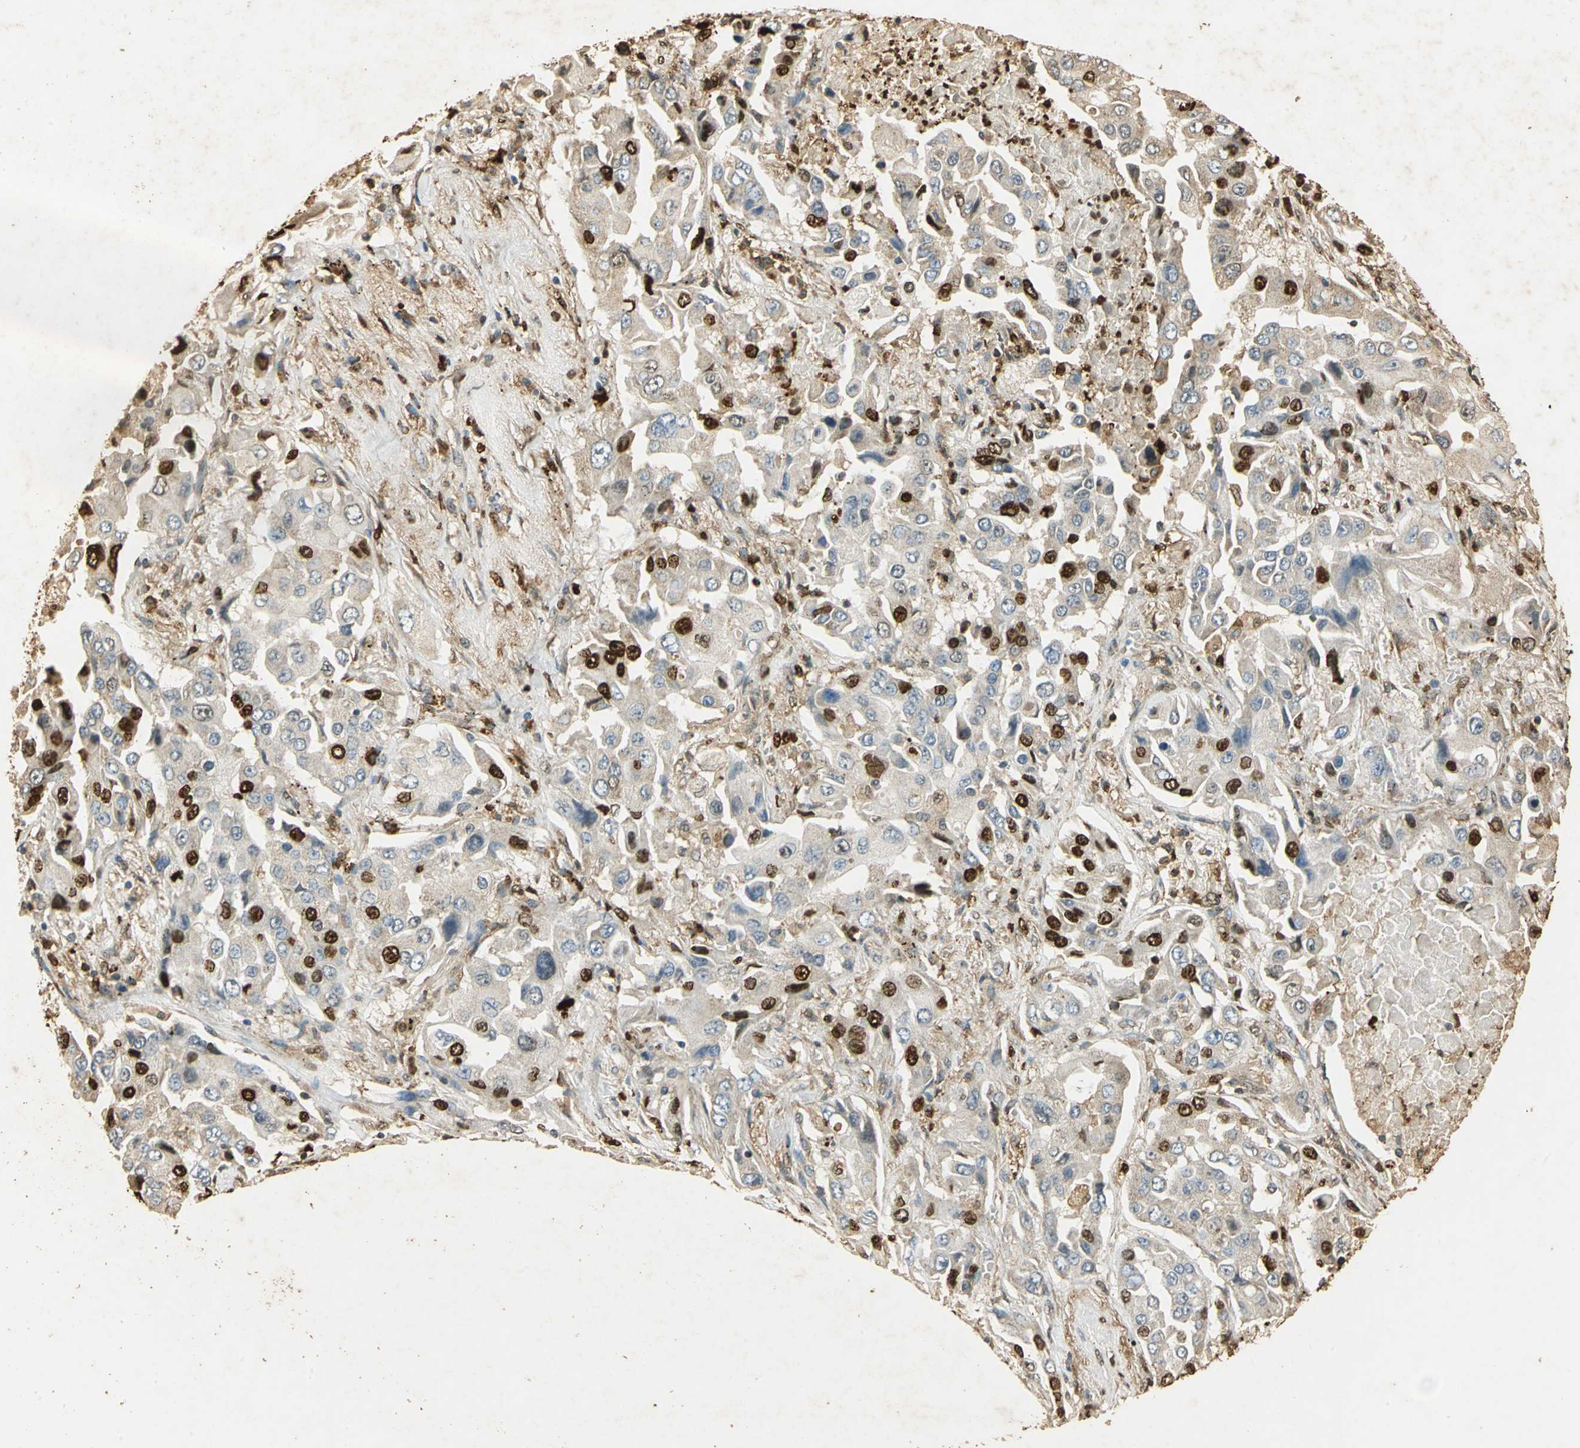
{"staining": {"intensity": "moderate", "quantity": ">75%", "location": "cytoplasmic/membranous,nuclear"}, "tissue": "lung cancer", "cell_type": "Tumor cells", "image_type": "cancer", "snomed": [{"axis": "morphology", "description": "Adenocarcinoma, NOS"}, {"axis": "topography", "description": "Lung"}], "caption": "IHC micrograph of neoplastic tissue: adenocarcinoma (lung) stained using immunohistochemistry shows medium levels of moderate protein expression localized specifically in the cytoplasmic/membranous and nuclear of tumor cells, appearing as a cytoplasmic/membranous and nuclear brown color.", "gene": "GAPDH", "patient": {"sex": "female", "age": 65}}